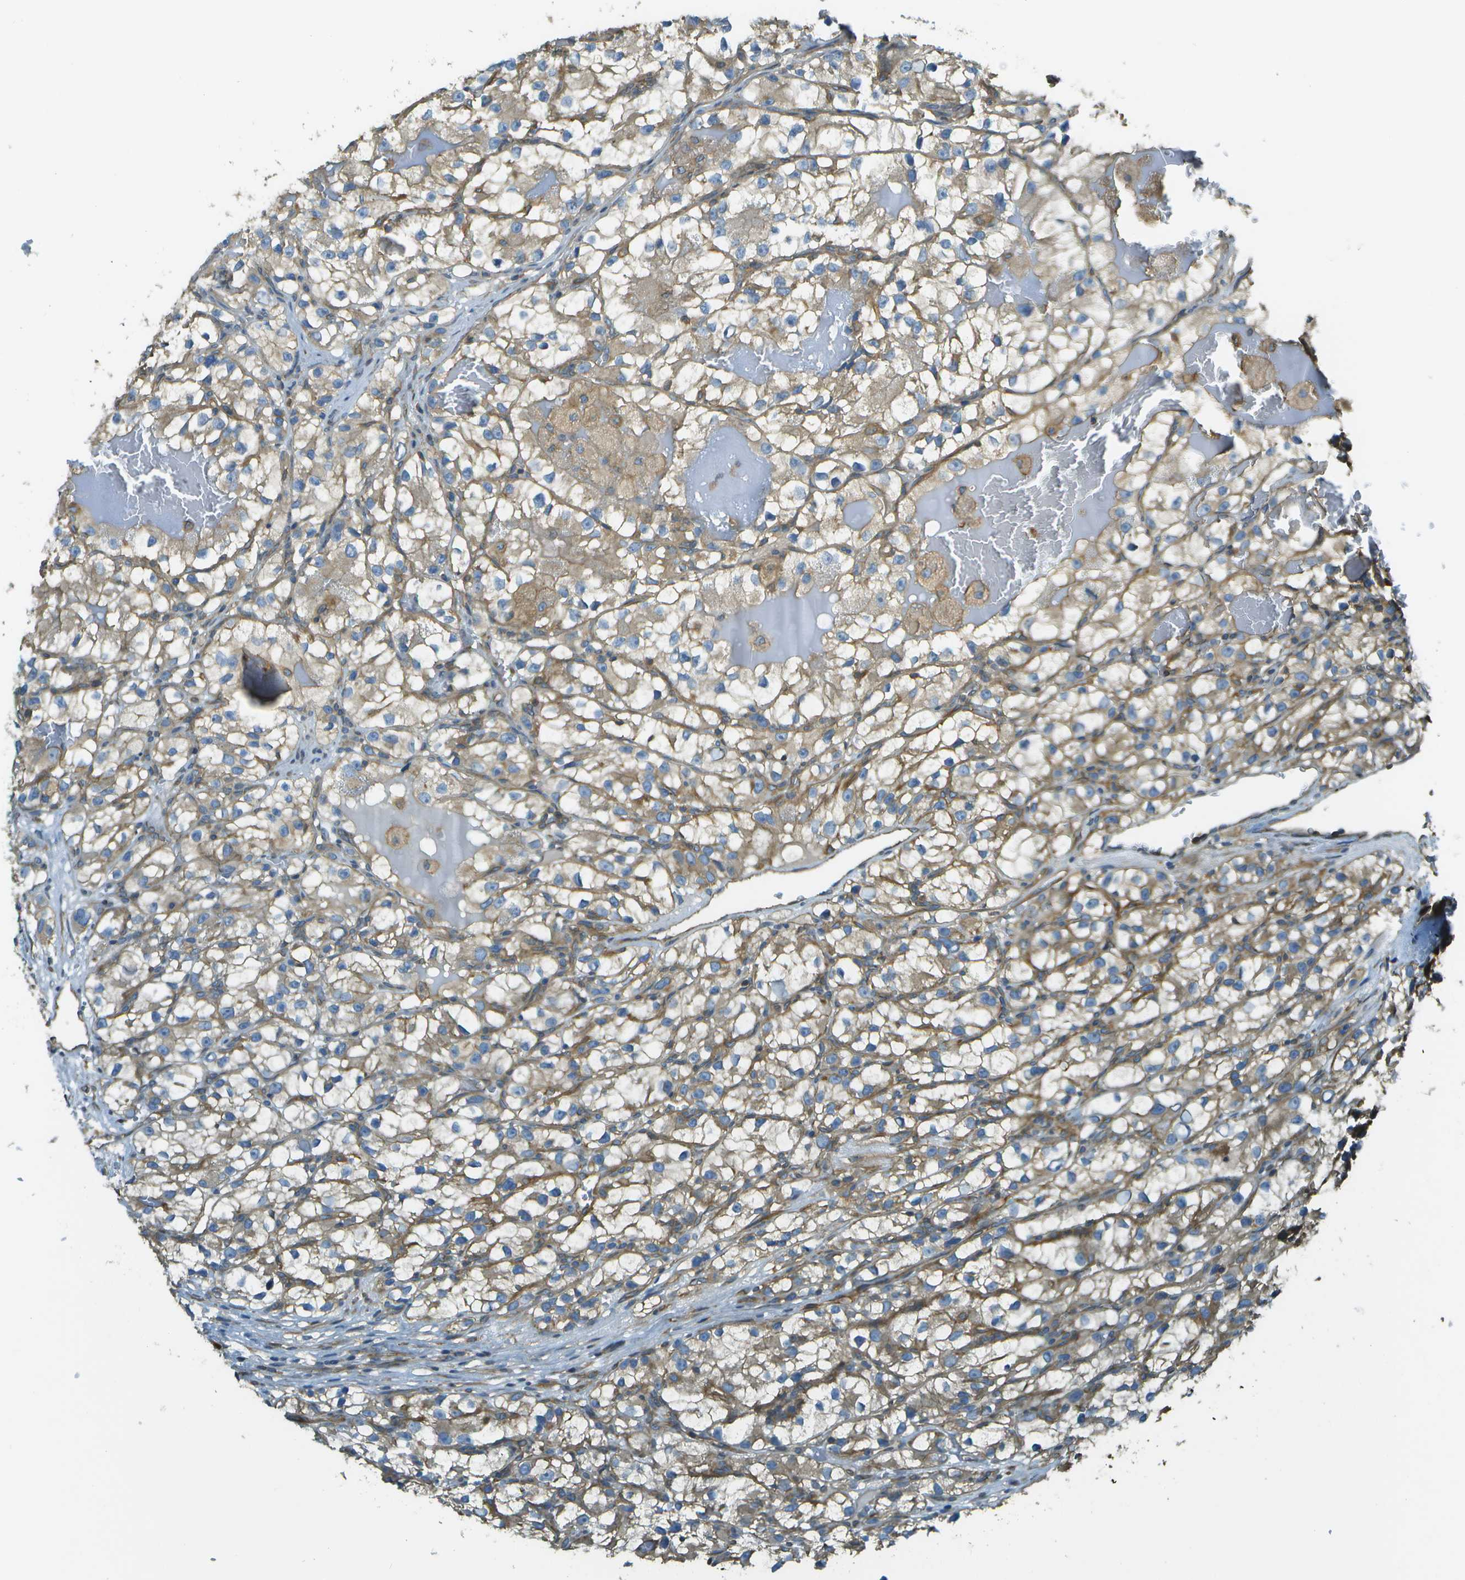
{"staining": {"intensity": "moderate", "quantity": "25%-75%", "location": "cytoplasmic/membranous"}, "tissue": "renal cancer", "cell_type": "Tumor cells", "image_type": "cancer", "snomed": [{"axis": "morphology", "description": "Adenocarcinoma, NOS"}, {"axis": "topography", "description": "Kidney"}], "caption": "Immunohistochemistry (DAB) staining of renal adenocarcinoma shows moderate cytoplasmic/membranous protein positivity in about 25%-75% of tumor cells.", "gene": "DNAJB11", "patient": {"sex": "female", "age": 57}}